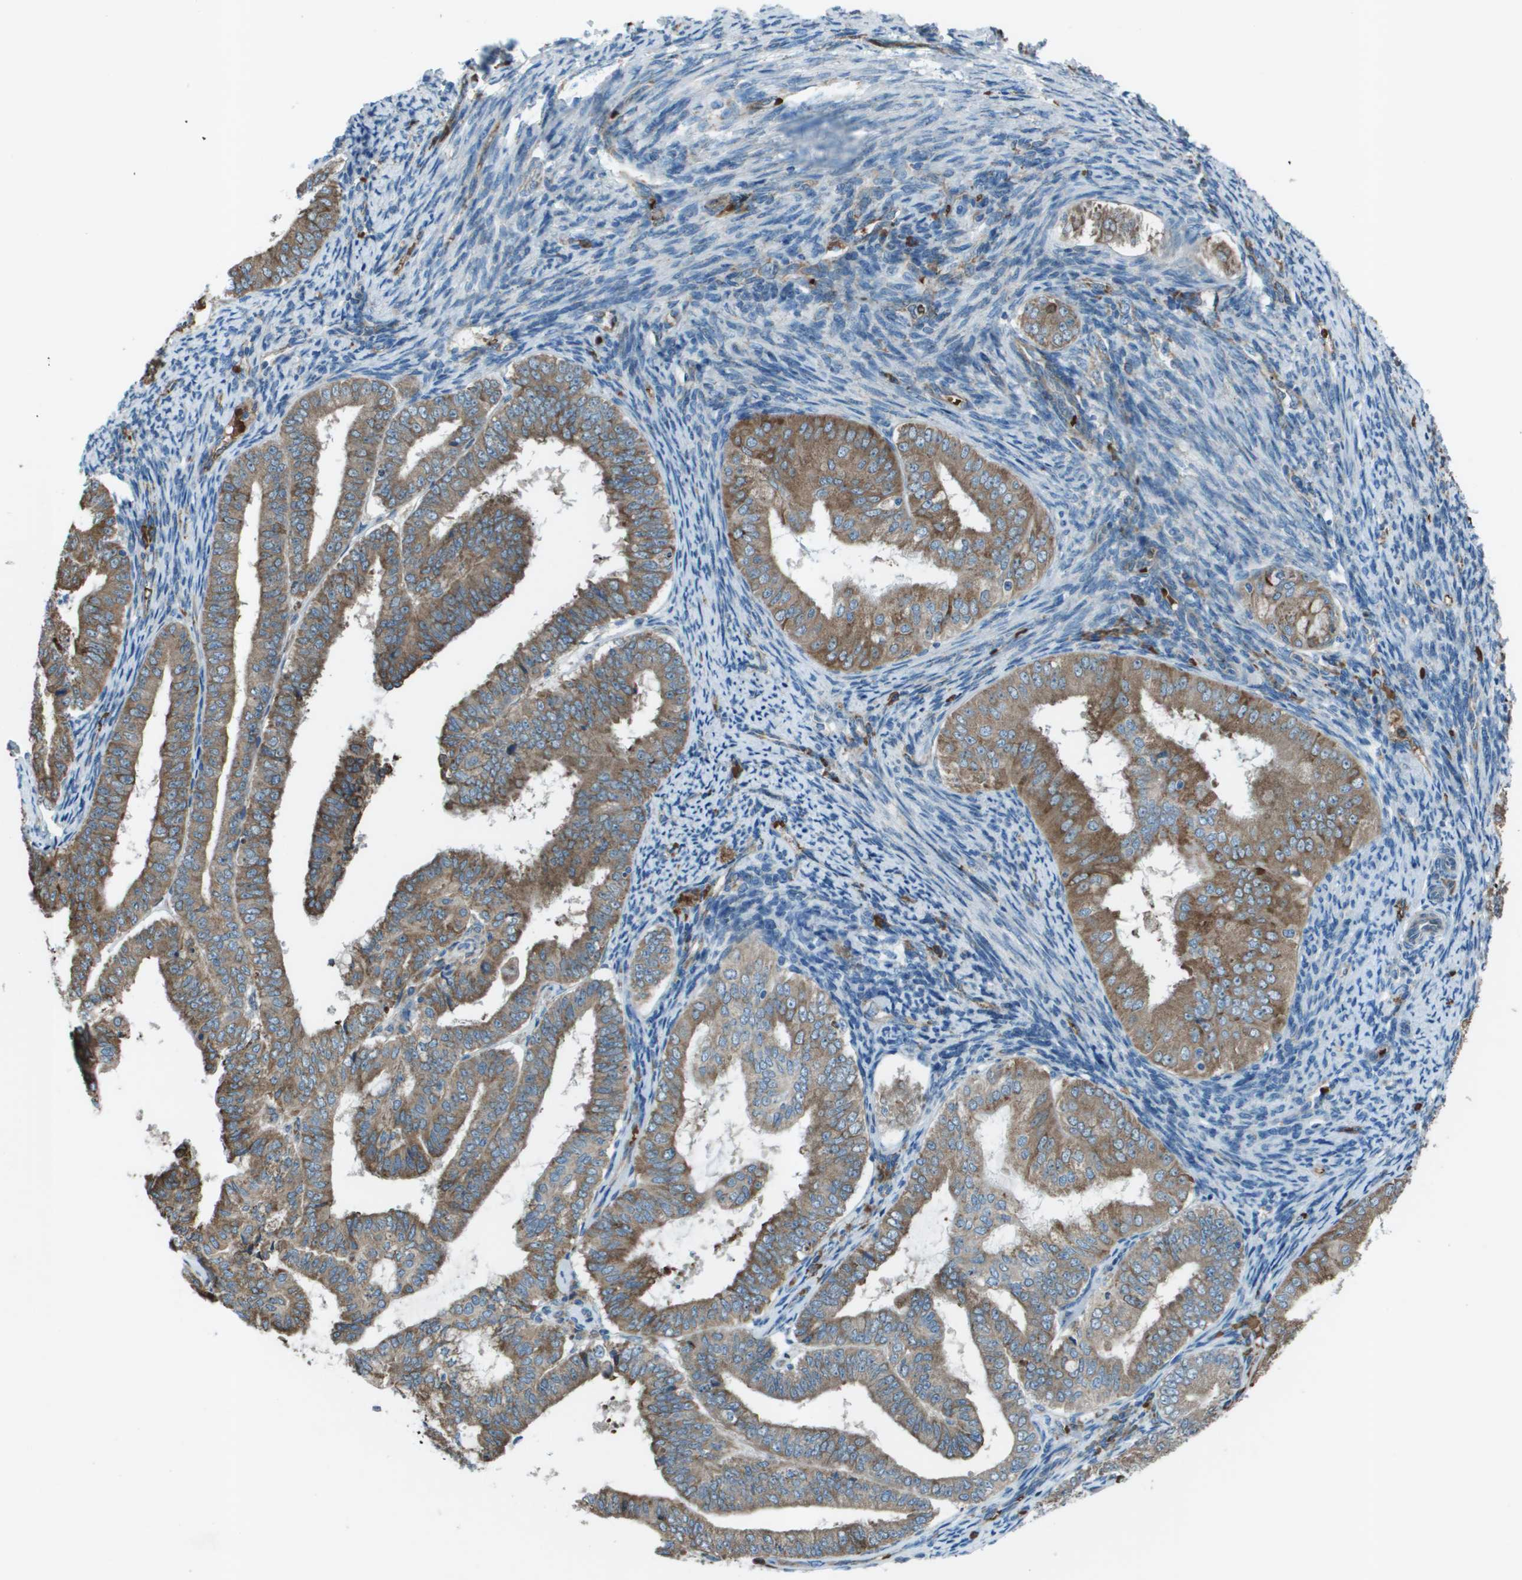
{"staining": {"intensity": "moderate", "quantity": ">75%", "location": "cytoplasmic/membranous"}, "tissue": "endometrial cancer", "cell_type": "Tumor cells", "image_type": "cancer", "snomed": [{"axis": "morphology", "description": "Adenocarcinoma, NOS"}, {"axis": "topography", "description": "Endometrium"}], "caption": "Adenocarcinoma (endometrial) stained for a protein shows moderate cytoplasmic/membranous positivity in tumor cells.", "gene": "UTS2", "patient": {"sex": "female", "age": 63}}